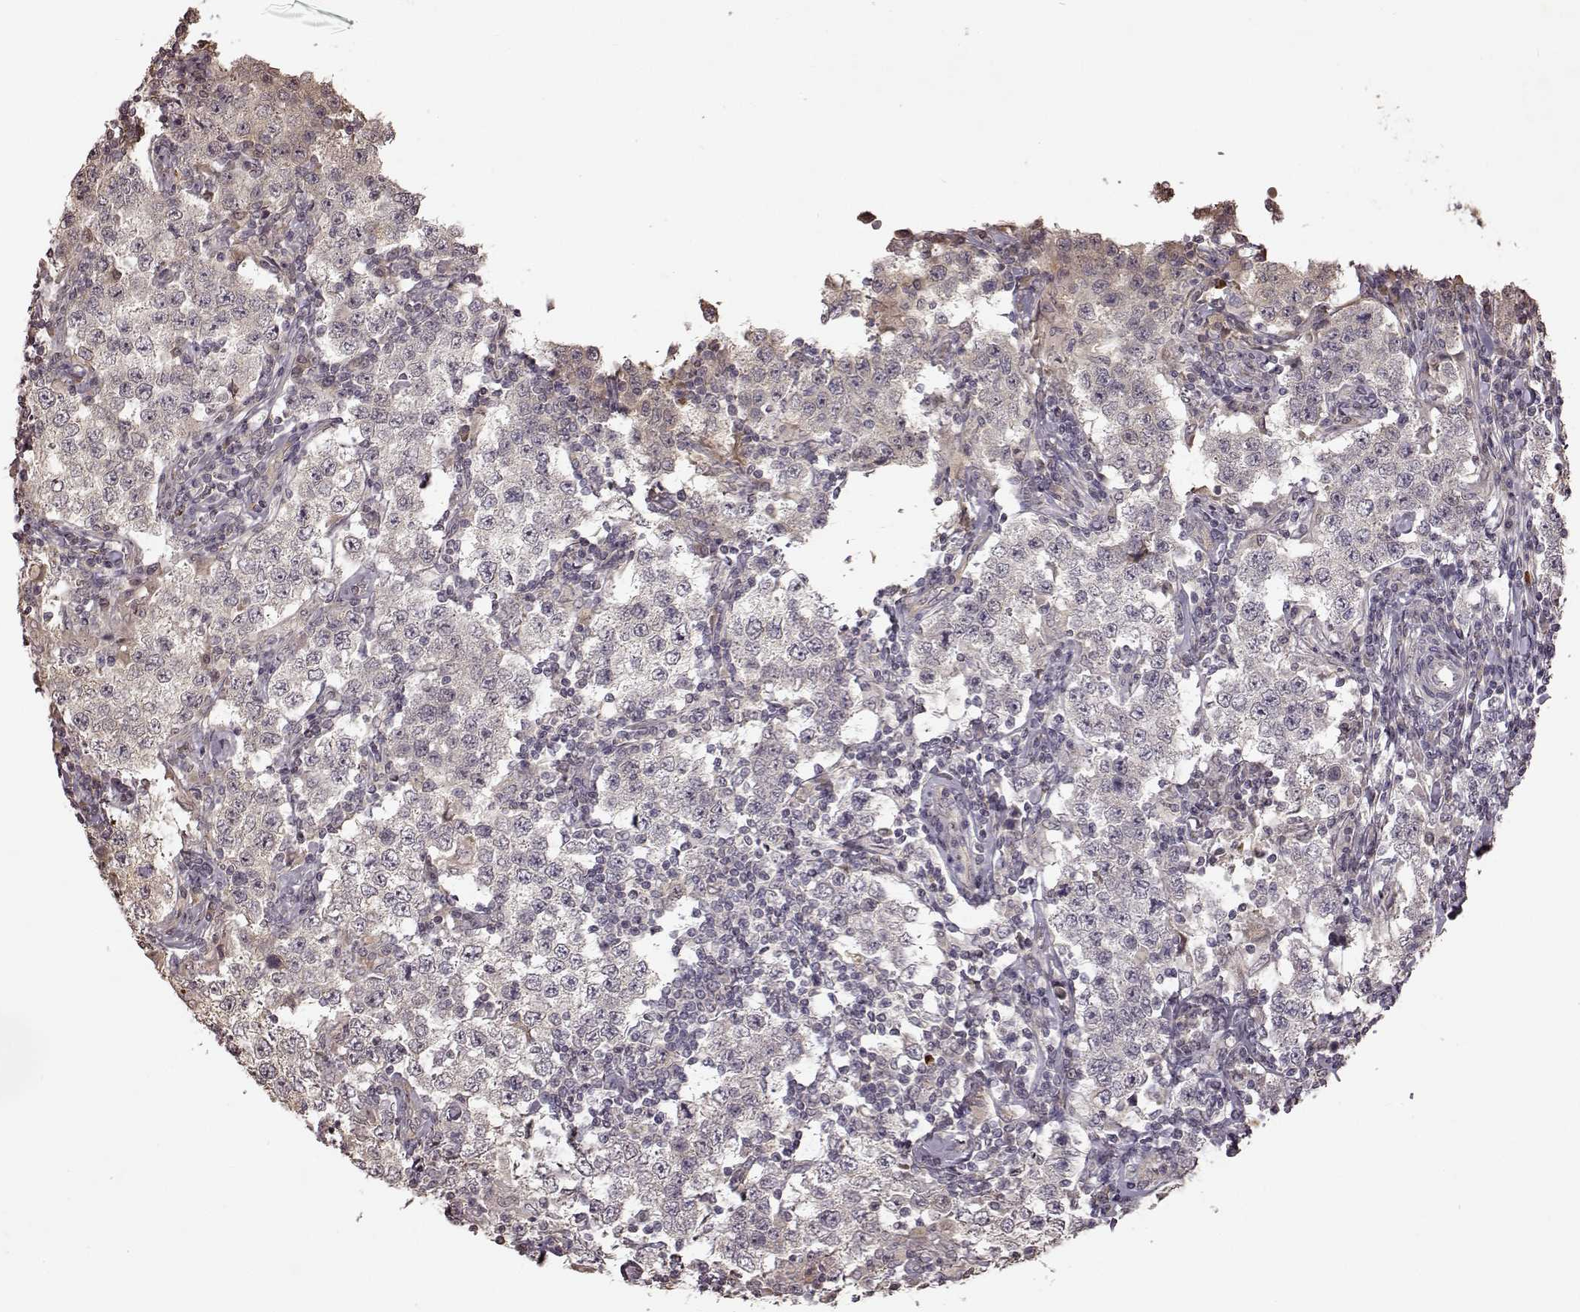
{"staining": {"intensity": "negative", "quantity": "none", "location": "none"}, "tissue": "testis cancer", "cell_type": "Tumor cells", "image_type": "cancer", "snomed": [{"axis": "morphology", "description": "Seminoma, NOS"}, {"axis": "morphology", "description": "Carcinoma, Embryonal, NOS"}, {"axis": "topography", "description": "Testis"}], "caption": "Immunohistochemistry micrograph of neoplastic tissue: embryonal carcinoma (testis) stained with DAB shows no significant protein expression in tumor cells.", "gene": "CRB1", "patient": {"sex": "male", "age": 41}}